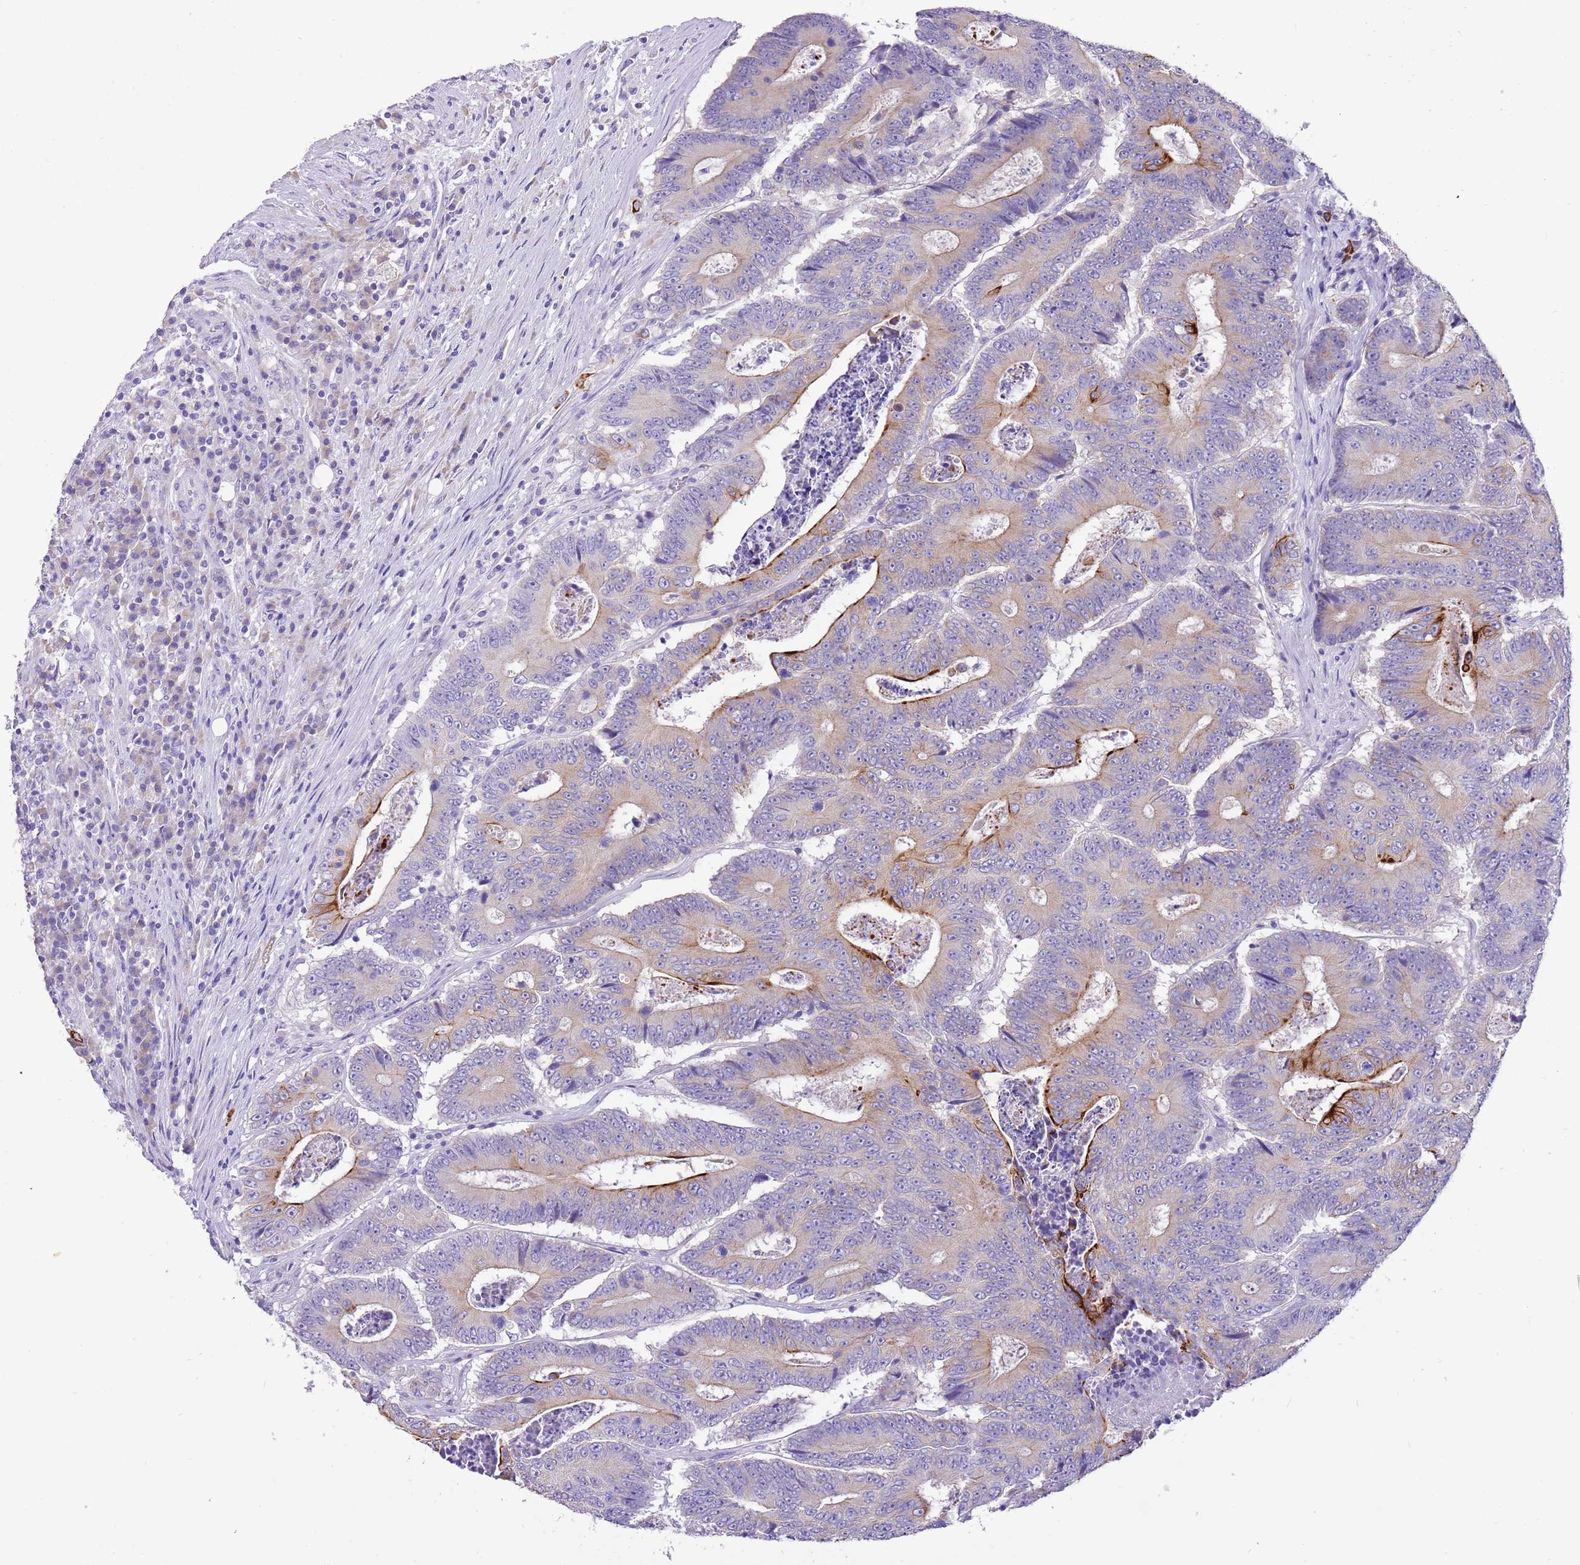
{"staining": {"intensity": "moderate", "quantity": "25%-75%", "location": "cytoplasmic/membranous"}, "tissue": "colorectal cancer", "cell_type": "Tumor cells", "image_type": "cancer", "snomed": [{"axis": "morphology", "description": "Adenocarcinoma, NOS"}, {"axis": "topography", "description": "Colon"}], "caption": "Colorectal cancer (adenocarcinoma) stained with a brown dye displays moderate cytoplasmic/membranous positive positivity in about 25%-75% of tumor cells.", "gene": "R3HDM4", "patient": {"sex": "male", "age": 83}}